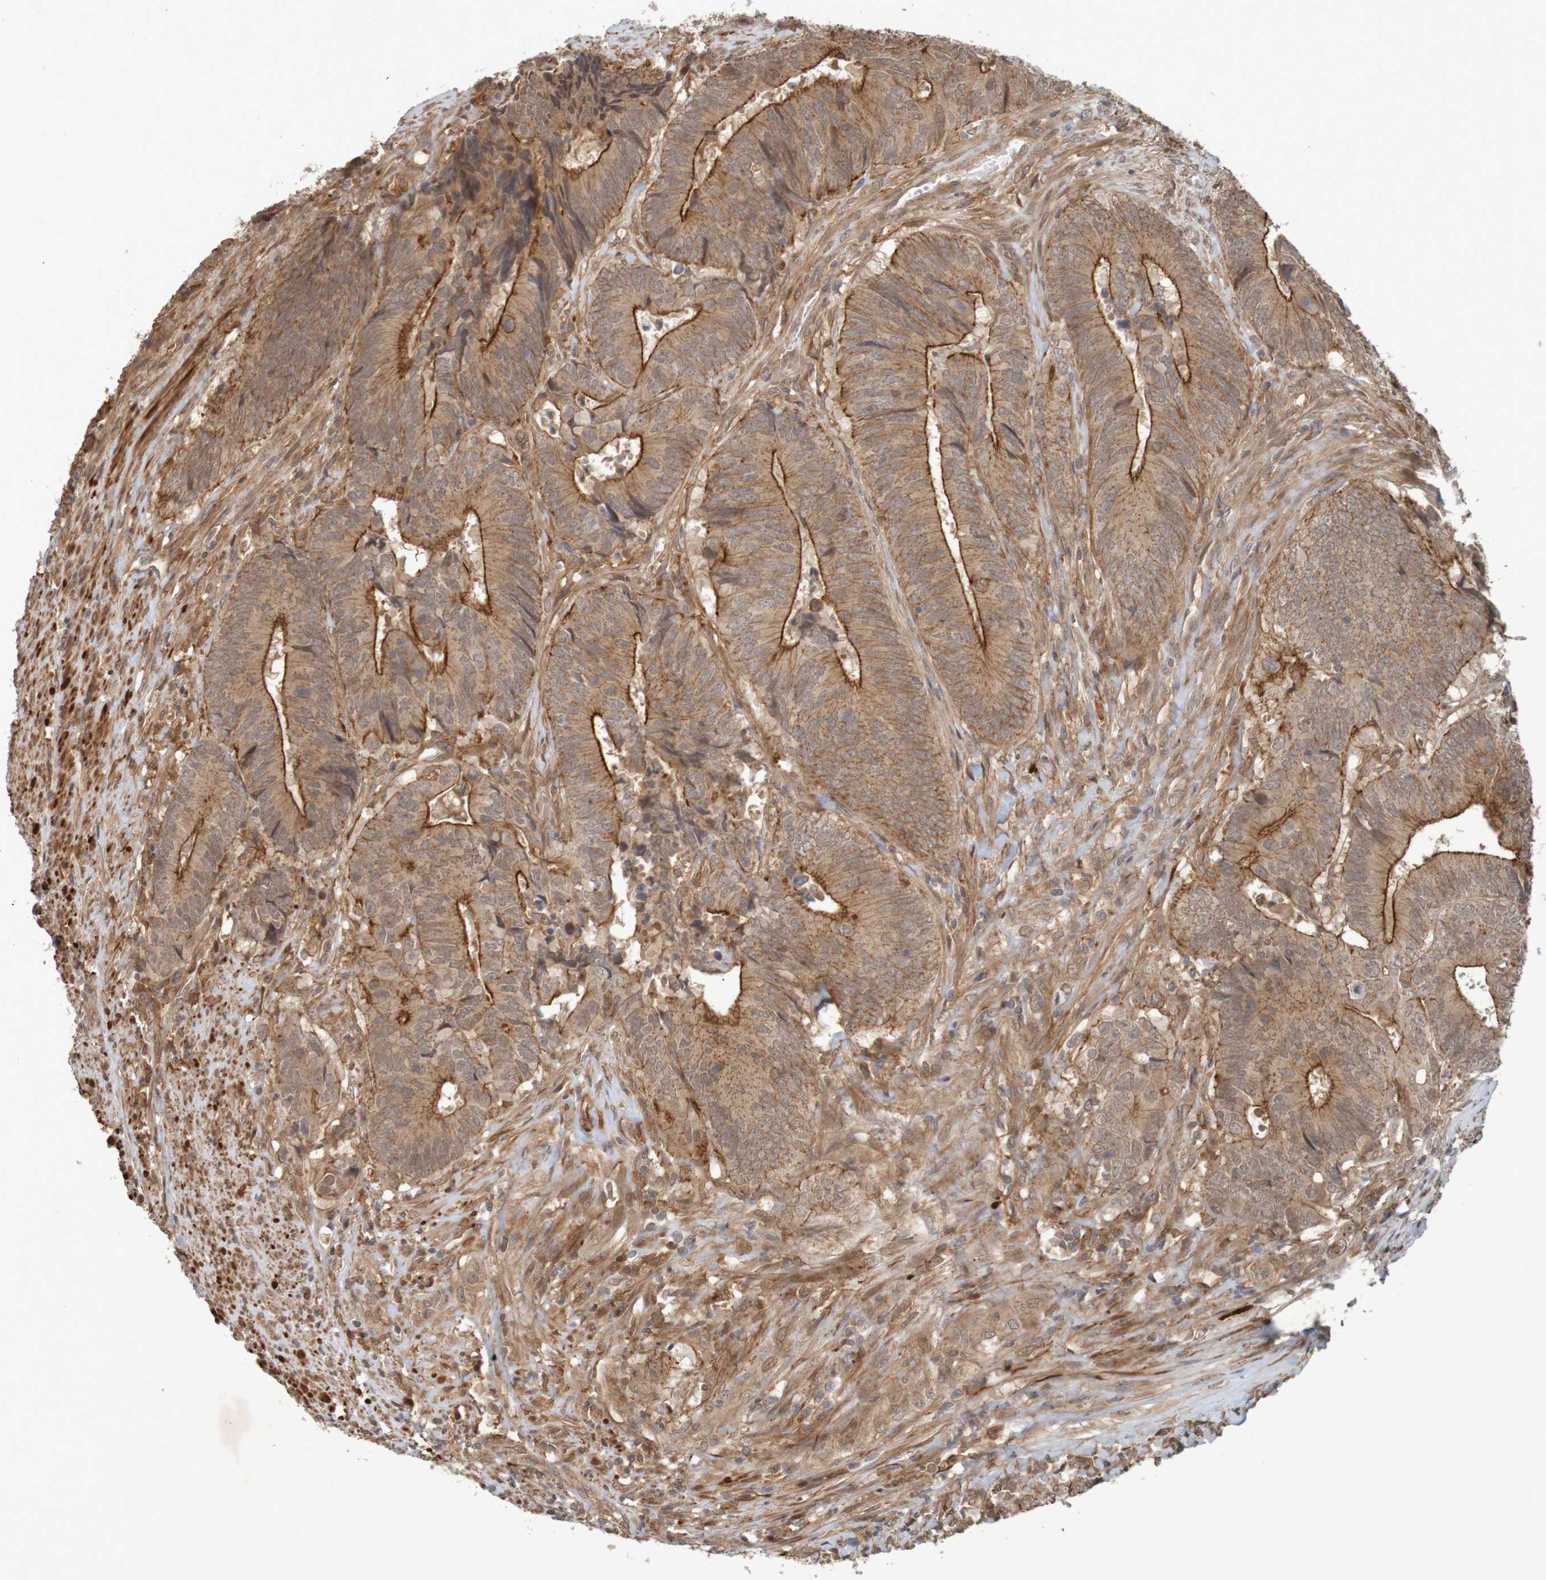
{"staining": {"intensity": "strong", "quantity": ">75%", "location": "cytoplasmic/membranous"}, "tissue": "colorectal cancer", "cell_type": "Tumor cells", "image_type": "cancer", "snomed": [{"axis": "morphology", "description": "Normal tissue, NOS"}, {"axis": "morphology", "description": "Adenocarcinoma, NOS"}, {"axis": "topography", "description": "Colon"}], "caption": "A brown stain shows strong cytoplasmic/membranous expression of a protein in adenocarcinoma (colorectal) tumor cells.", "gene": "ARHGEF11", "patient": {"sex": "male", "age": 56}}